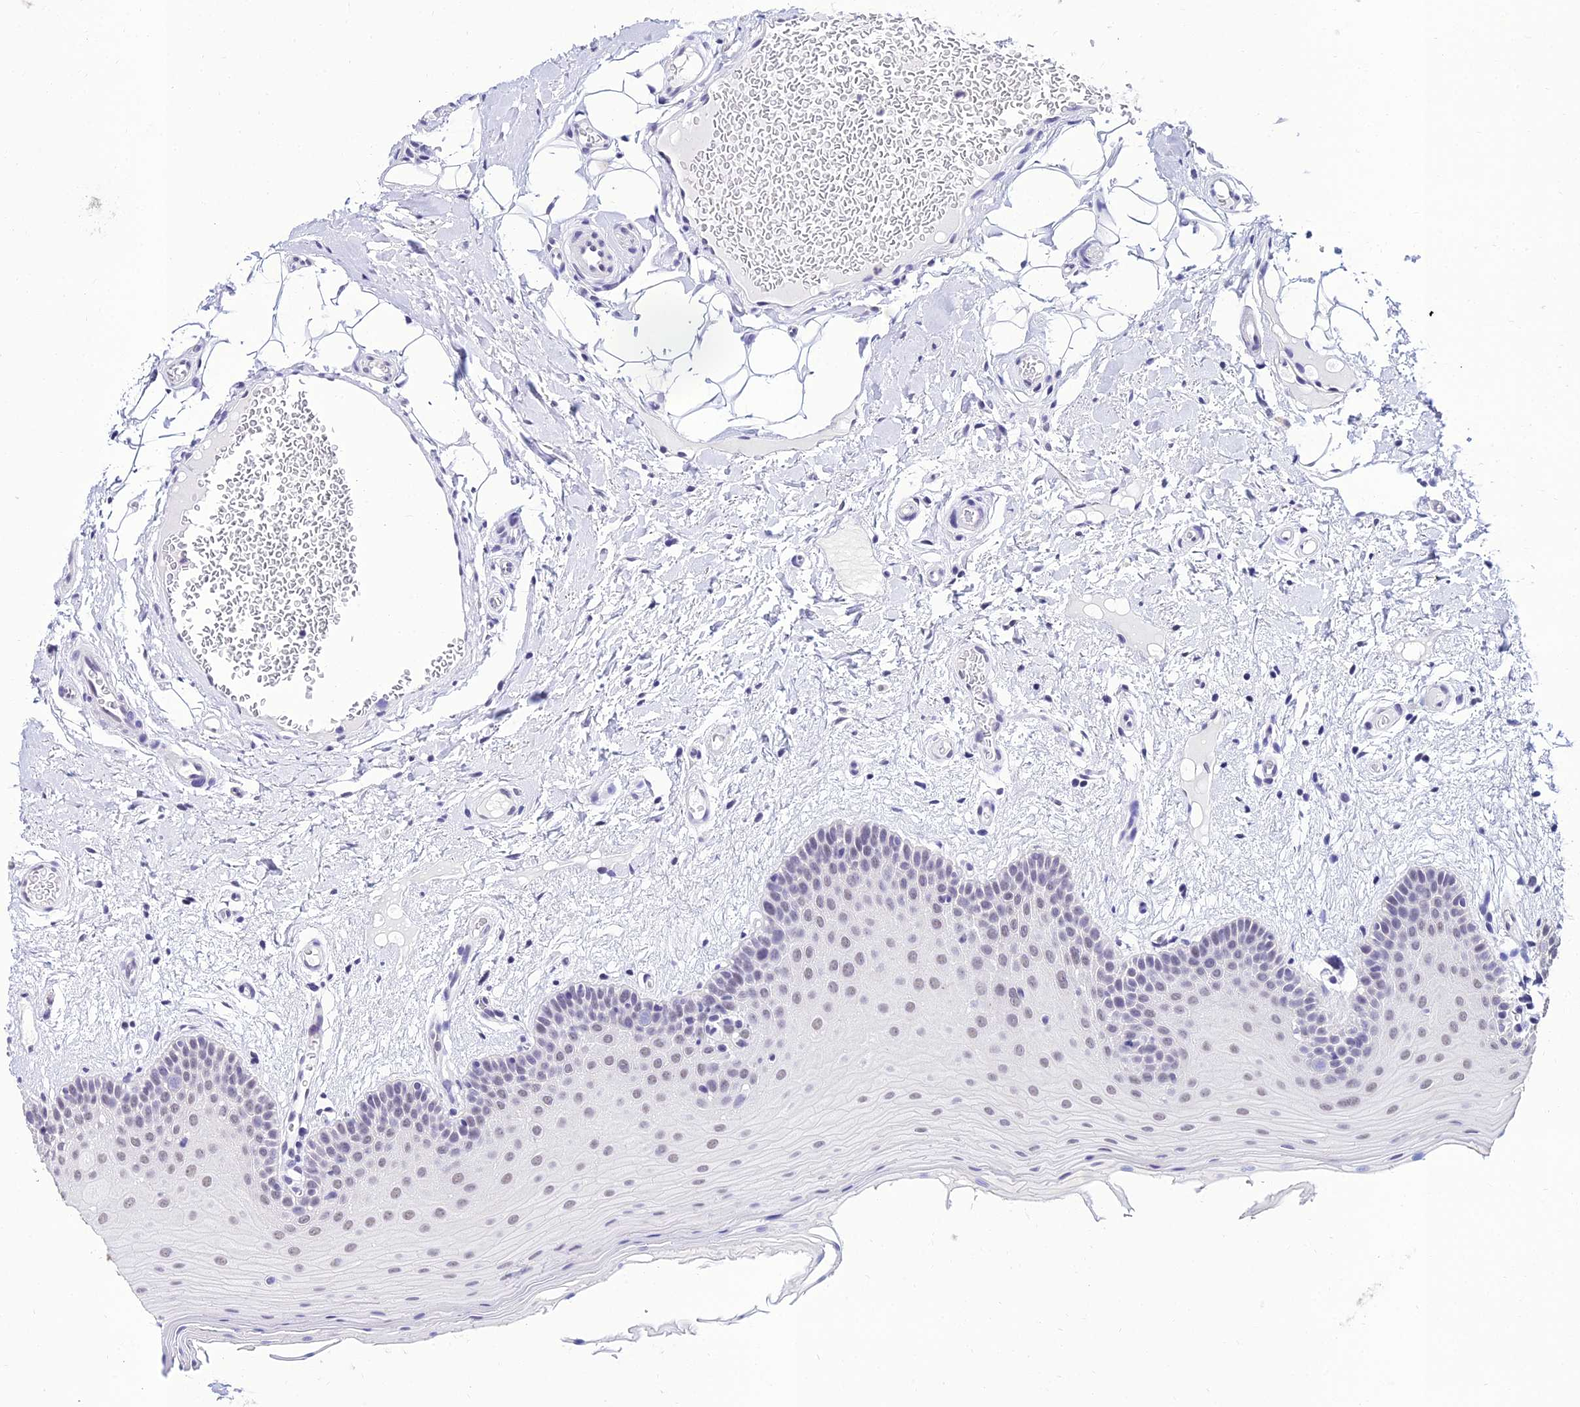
{"staining": {"intensity": "weak", "quantity": "<25%", "location": "nuclear"}, "tissue": "oral mucosa", "cell_type": "Squamous epithelial cells", "image_type": "normal", "snomed": [{"axis": "morphology", "description": "Normal tissue, NOS"}, {"axis": "topography", "description": "Oral tissue"}, {"axis": "topography", "description": "Tounge, NOS"}], "caption": "Histopathology image shows no significant protein expression in squamous epithelial cells of benign oral mucosa.", "gene": "PPP4R2", "patient": {"sex": "male", "age": 47}}